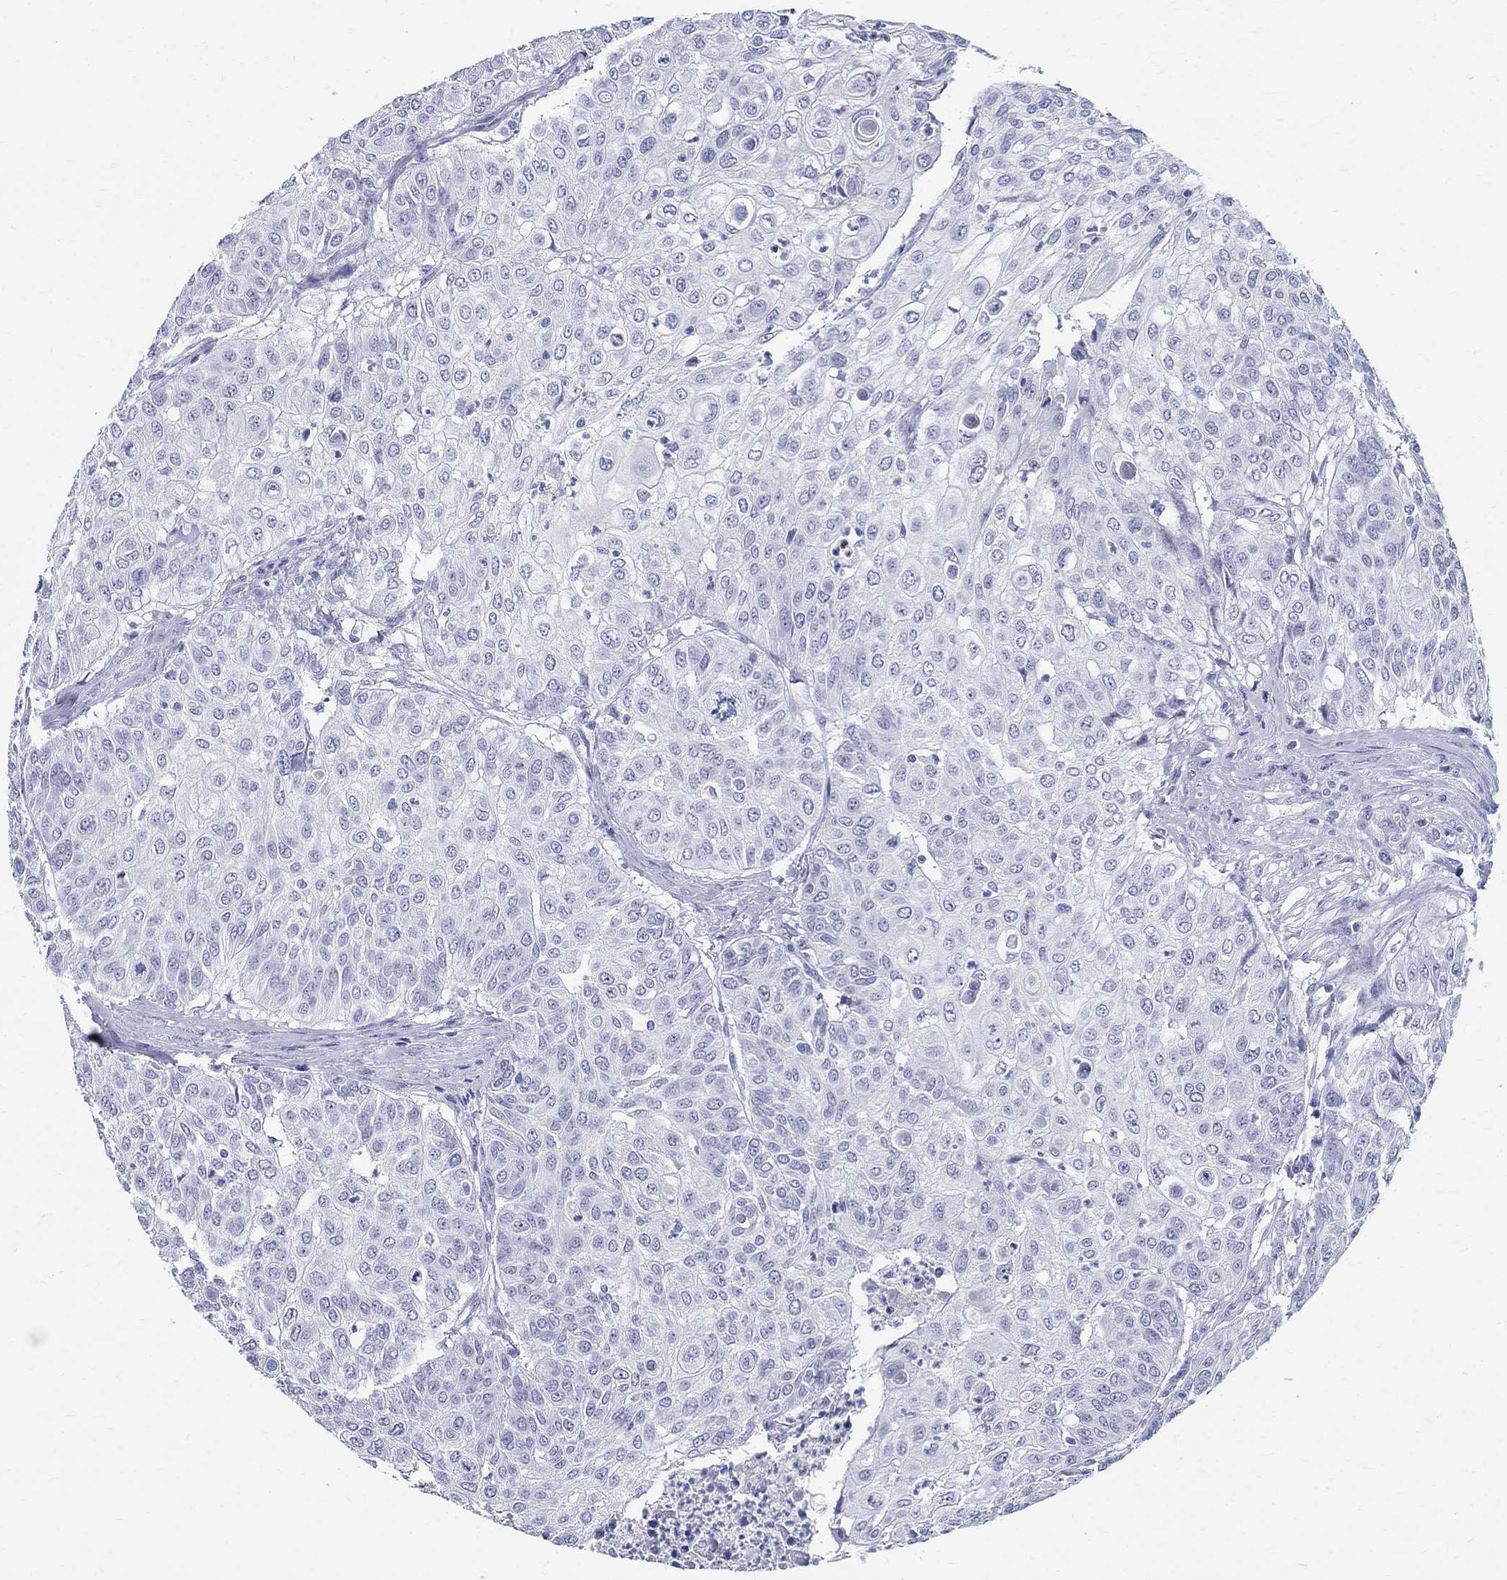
{"staining": {"intensity": "negative", "quantity": "none", "location": "none"}, "tissue": "urothelial cancer", "cell_type": "Tumor cells", "image_type": "cancer", "snomed": [{"axis": "morphology", "description": "Urothelial carcinoma, High grade"}, {"axis": "topography", "description": "Urinary bladder"}], "caption": "DAB (3,3'-diaminobenzidine) immunohistochemical staining of urothelial cancer displays no significant expression in tumor cells.", "gene": "BSPRY", "patient": {"sex": "female", "age": 79}}